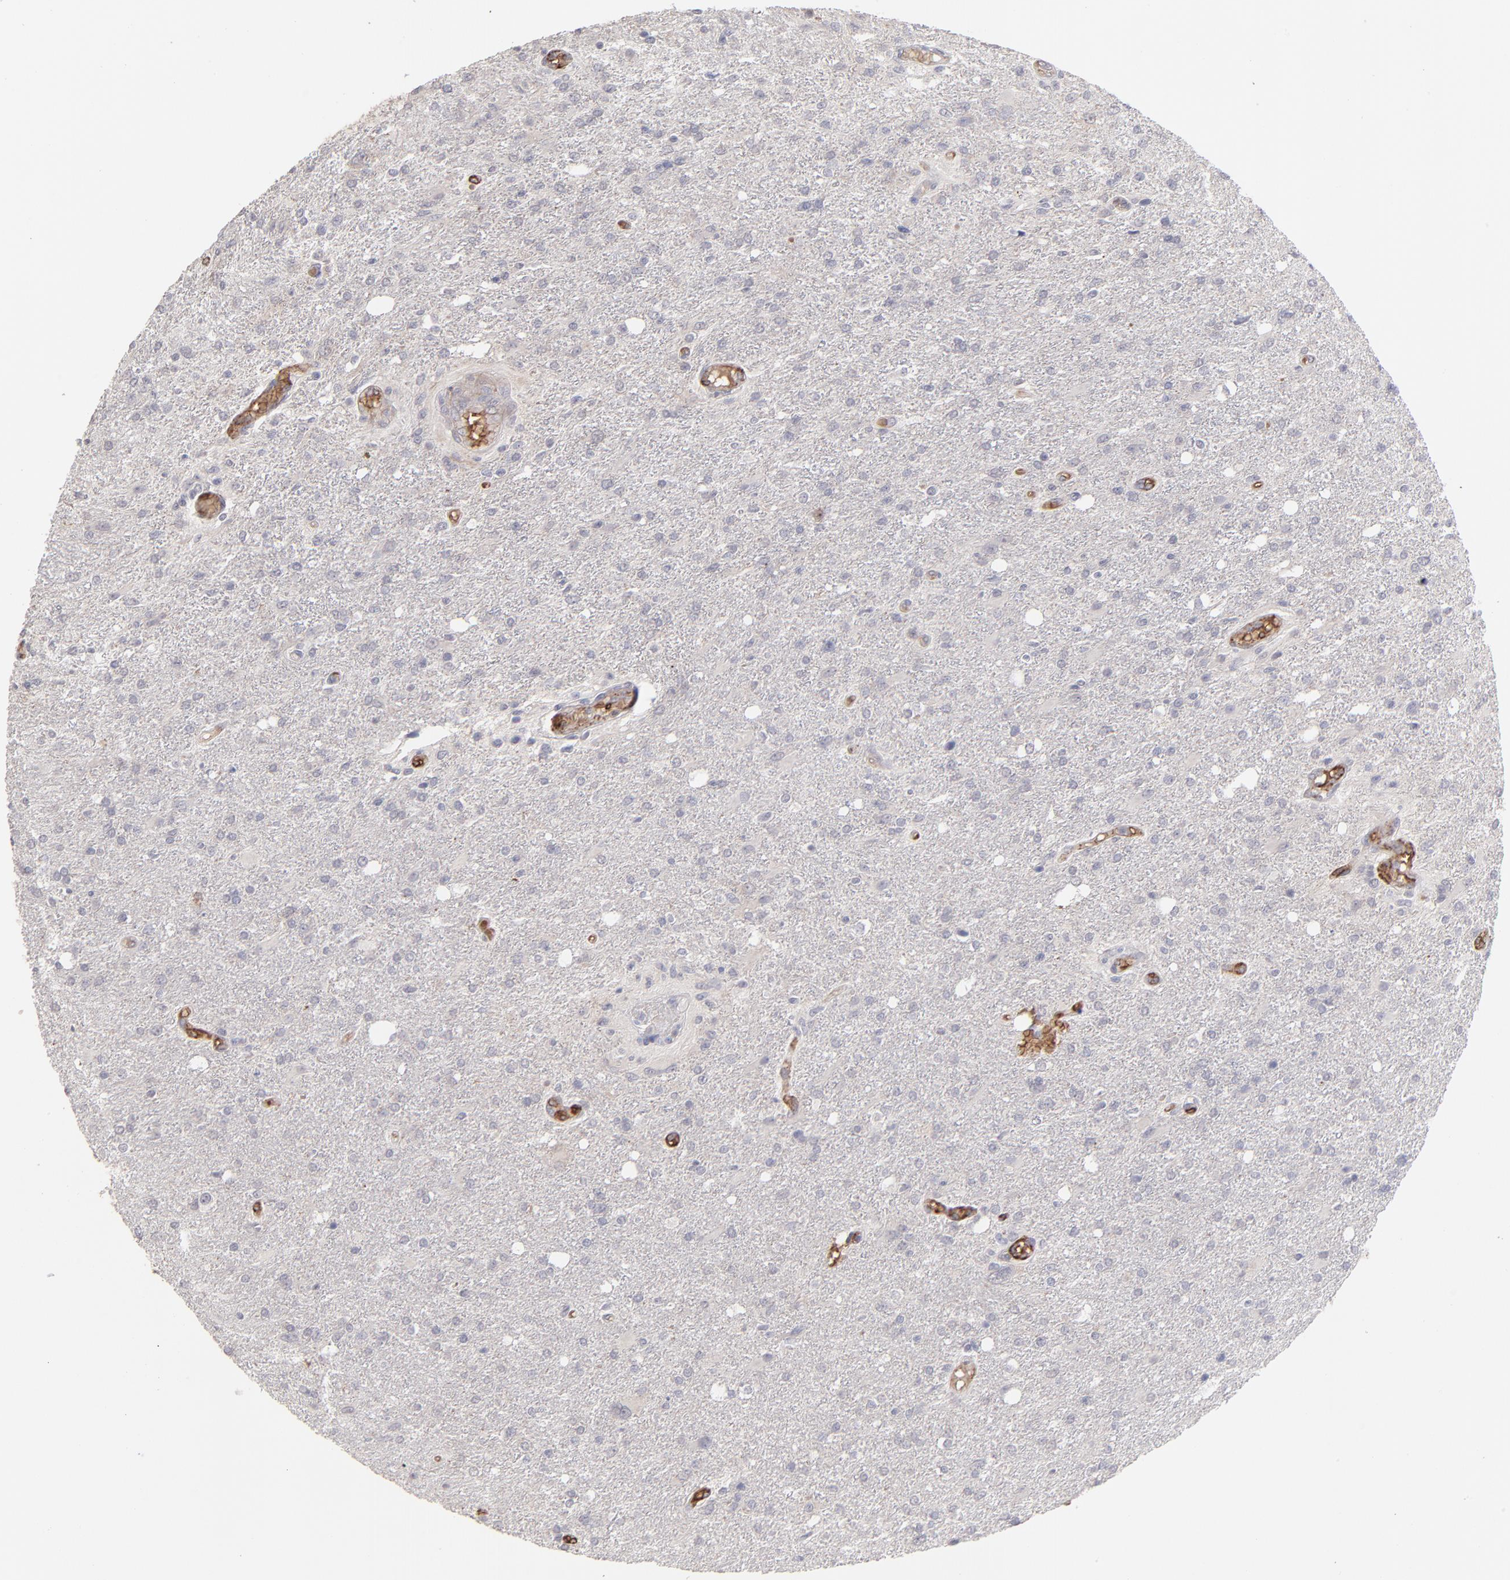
{"staining": {"intensity": "negative", "quantity": "none", "location": "none"}, "tissue": "glioma", "cell_type": "Tumor cells", "image_type": "cancer", "snomed": [{"axis": "morphology", "description": "Glioma, malignant, High grade"}, {"axis": "topography", "description": "Cerebral cortex"}], "caption": "DAB (3,3'-diaminobenzidine) immunohistochemical staining of malignant glioma (high-grade) demonstrates no significant staining in tumor cells.", "gene": "F13B", "patient": {"sex": "male", "age": 76}}